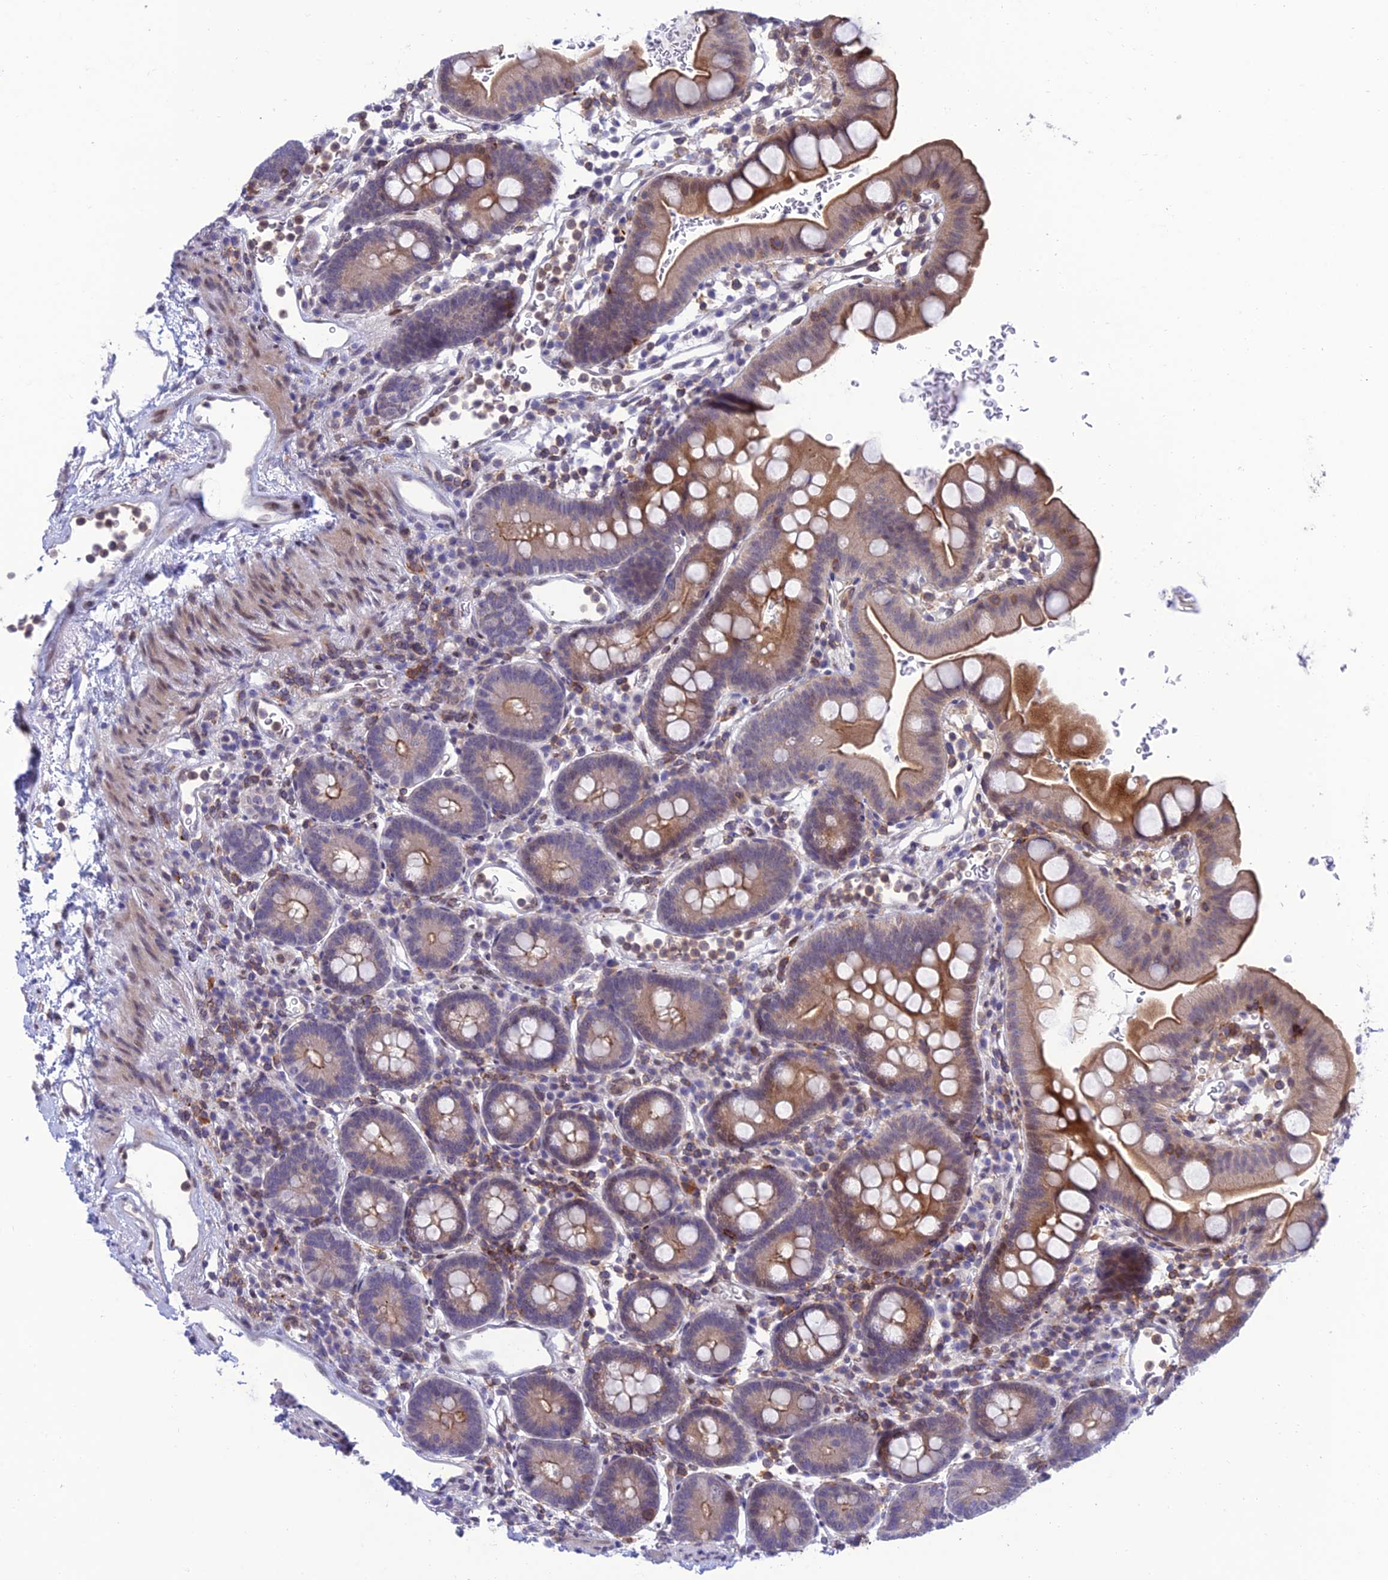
{"staining": {"intensity": "moderate", "quantity": "<25%", "location": "cytoplasmic/membranous"}, "tissue": "small intestine", "cell_type": "Glandular cells", "image_type": "normal", "snomed": [{"axis": "morphology", "description": "Normal tissue, NOS"}, {"axis": "topography", "description": "Stomach, upper"}, {"axis": "topography", "description": "Stomach, lower"}, {"axis": "topography", "description": "Small intestine"}], "caption": "Protein expression analysis of benign human small intestine reveals moderate cytoplasmic/membranous expression in about <25% of glandular cells.", "gene": "FAM76A", "patient": {"sex": "male", "age": 68}}